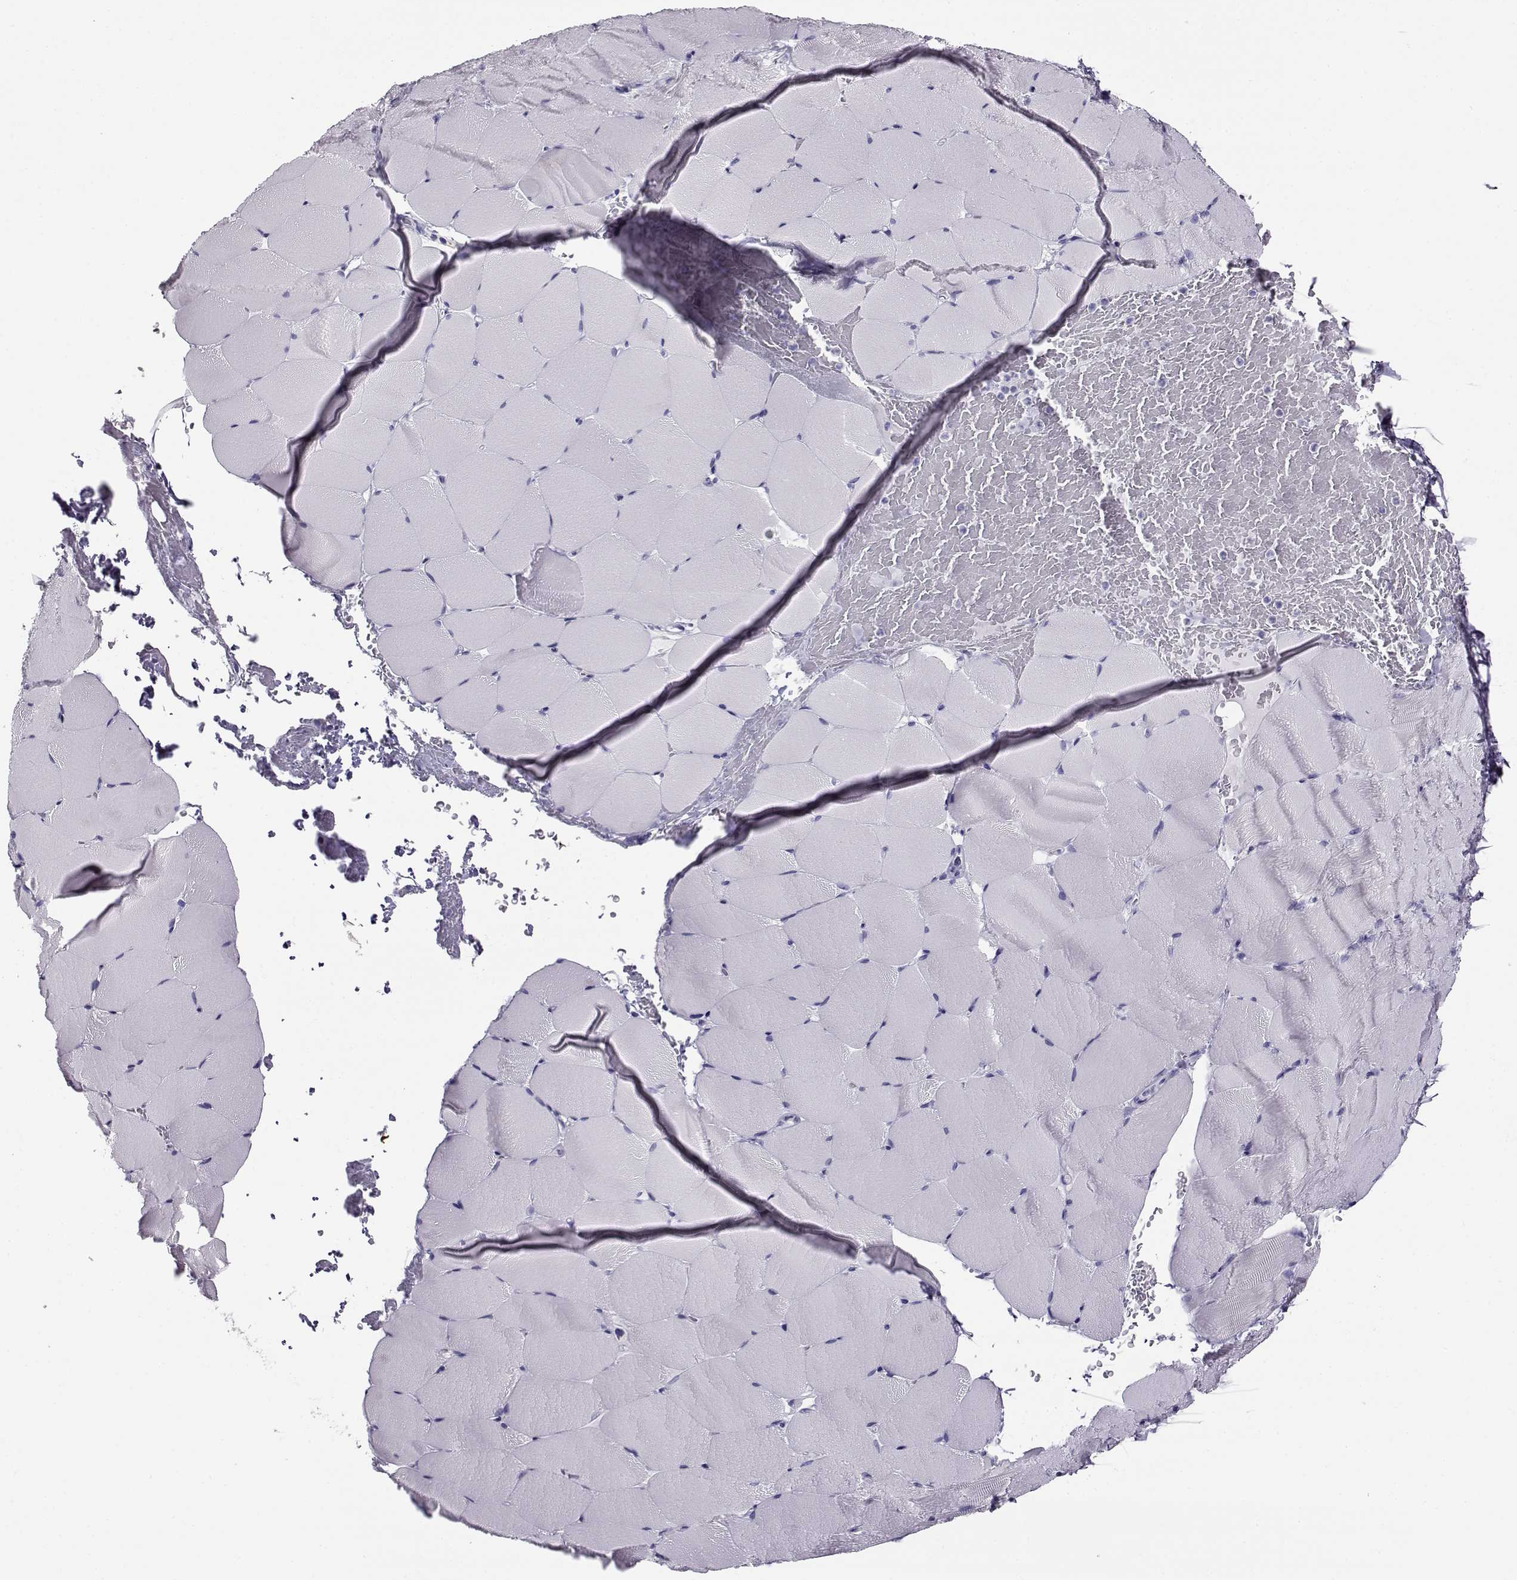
{"staining": {"intensity": "negative", "quantity": "none", "location": "none"}, "tissue": "skeletal muscle", "cell_type": "Myocytes", "image_type": "normal", "snomed": [{"axis": "morphology", "description": "Normal tissue, NOS"}, {"axis": "topography", "description": "Skeletal muscle"}], "caption": "IHC image of benign skeletal muscle: human skeletal muscle stained with DAB displays no significant protein staining in myocytes. The staining was performed using DAB to visualize the protein expression in brown, while the nuclei were stained in blue with hematoxylin (Magnification: 20x).", "gene": "RHOXF2B", "patient": {"sex": "female", "age": 37}}